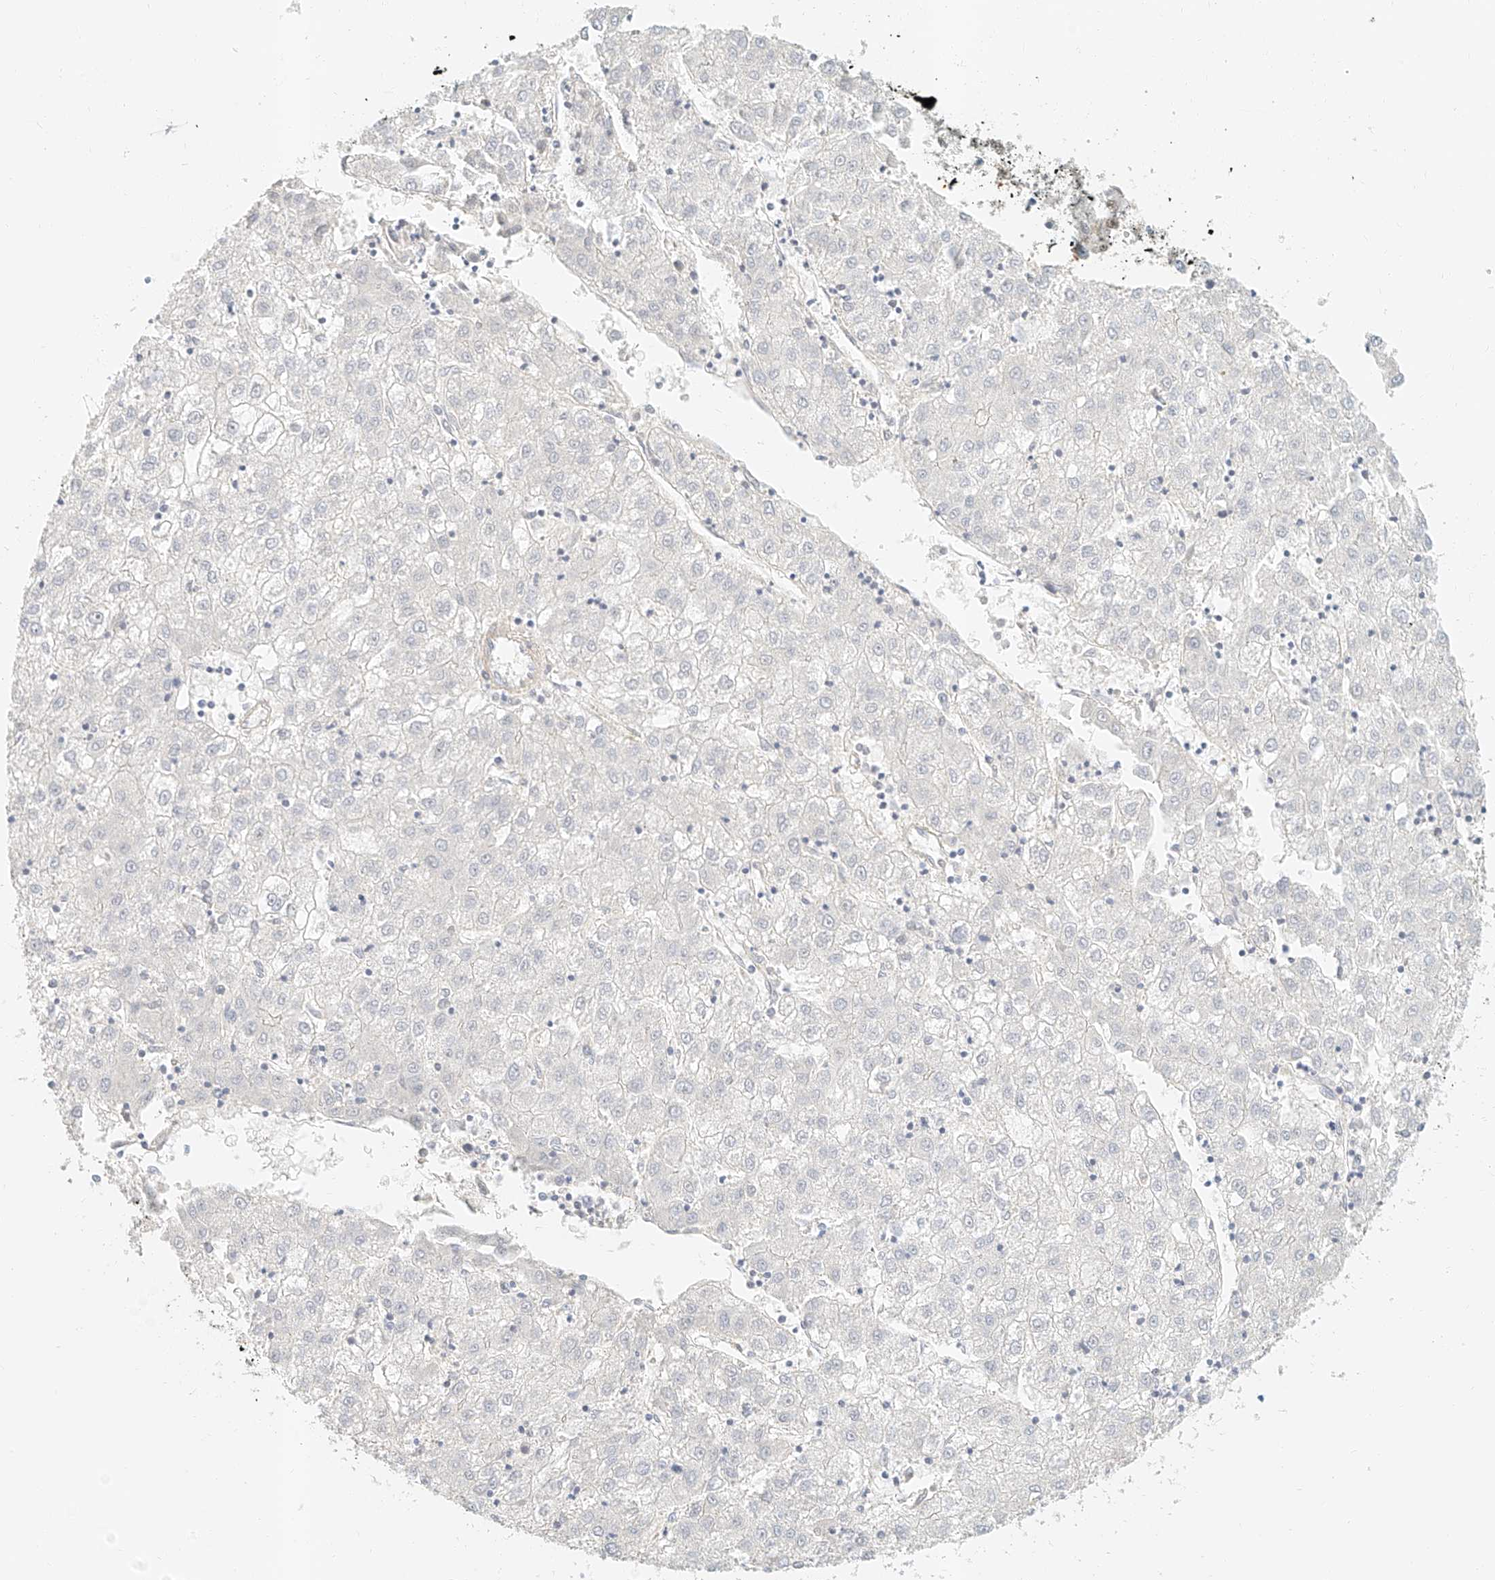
{"staining": {"intensity": "negative", "quantity": "none", "location": "none"}, "tissue": "liver cancer", "cell_type": "Tumor cells", "image_type": "cancer", "snomed": [{"axis": "morphology", "description": "Carcinoma, Hepatocellular, NOS"}, {"axis": "topography", "description": "Liver"}], "caption": "There is no significant positivity in tumor cells of hepatocellular carcinoma (liver). The staining was performed using DAB to visualize the protein expression in brown, while the nuclei were stained in blue with hematoxylin (Magnification: 20x).", "gene": "CXorf58", "patient": {"sex": "male", "age": 72}}